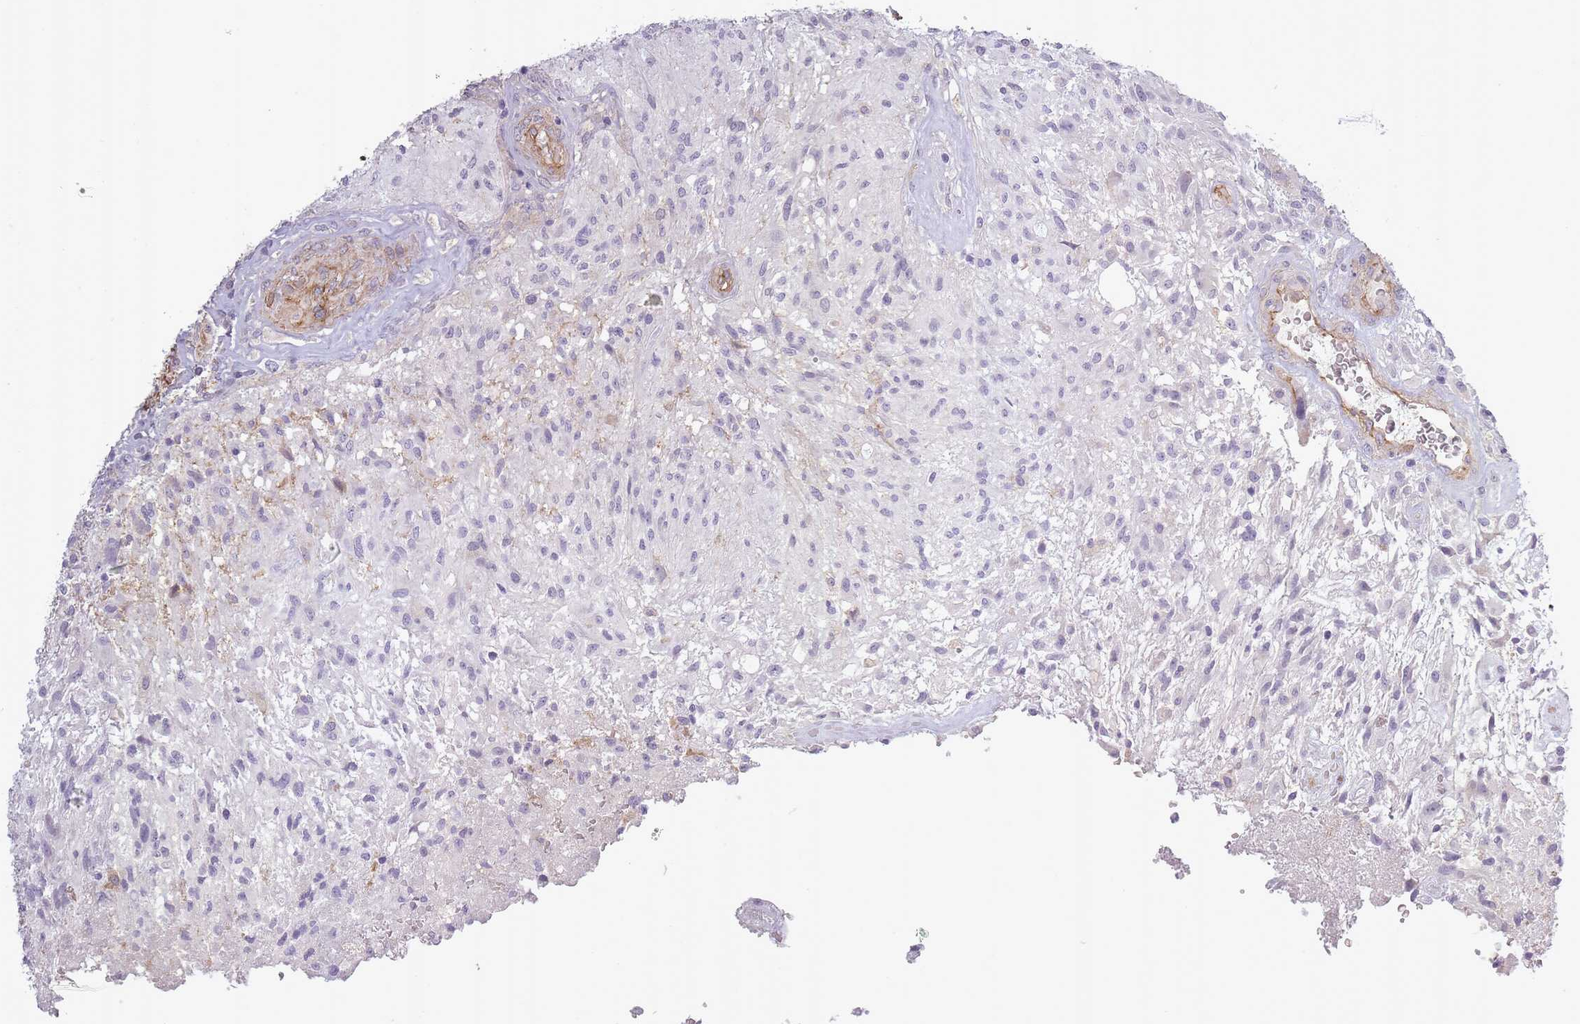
{"staining": {"intensity": "negative", "quantity": "none", "location": "none"}, "tissue": "glioma", "cell_type": "Tumor cells", "image_type": "cancer", "snomed": [{"axis": "morphology", "description": "Glioma, malignant, High grade"}, {"axis": "topography", "description": "Brain"}], "caption": "Immunohistochemical staining of human malignant glioma (high-grade) exhibits no significant positivity in tumor cells.", "gene": "SLC8A2", "patient": {"sex": "male", "age": 56}}